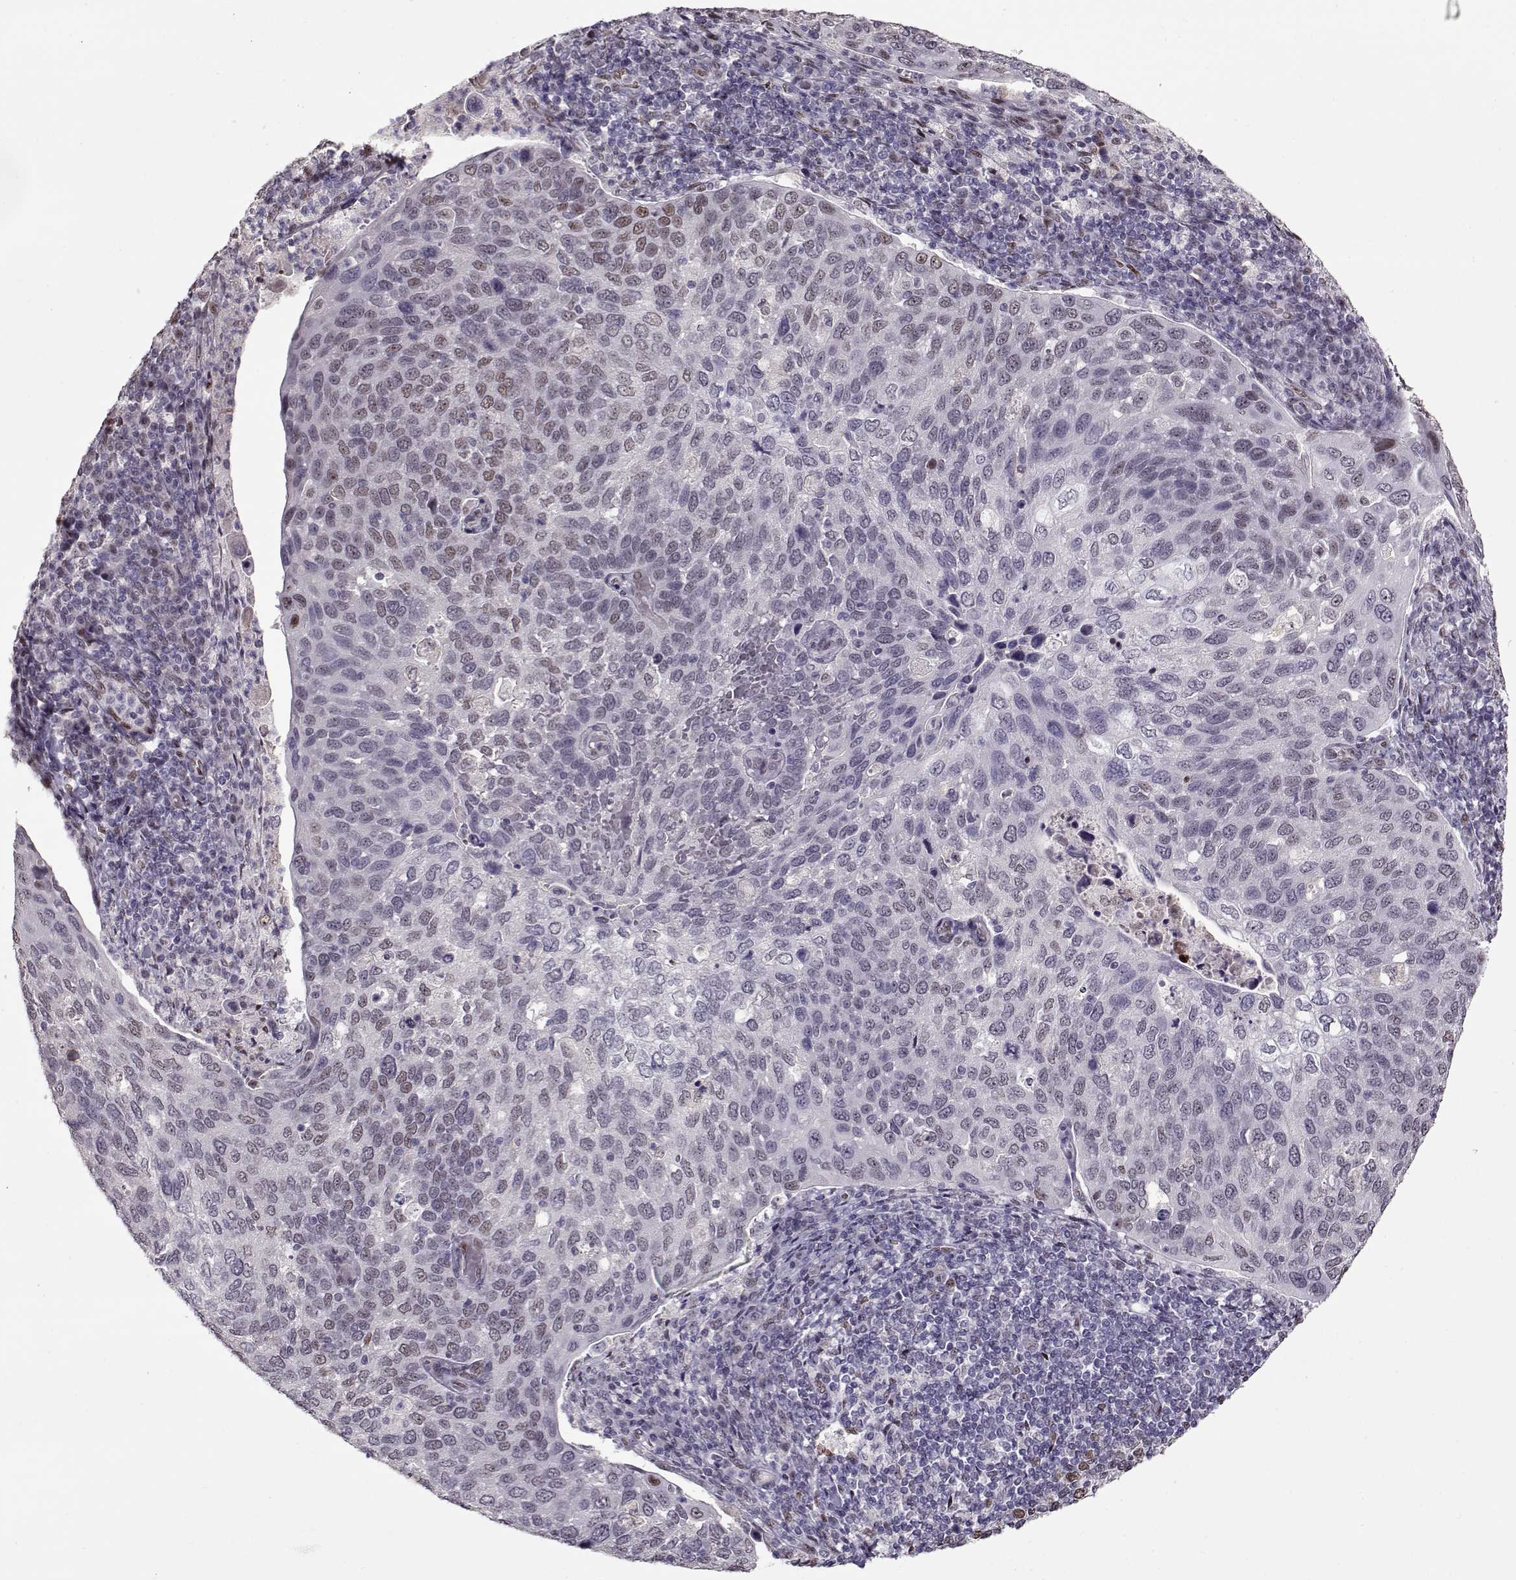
{"staining": {"intensity": "weak", "quantity": "<25%", "location": "nuclear"}, "tissue": "cervical cancer", "cell_type": "Tumor cells", "image_type": "cancer", "snomed": [{"axis": "morphology", "description": "Squamous cell carcinoma, NOS"}, {"axis": "topography", "description": "Cervix"}], "caption": "Protein analysis of cervical cancer demonstrates no significant staining in tumor cells.", "gene": "PRMT8", "patient": {"sex": "female", "age": 54}}